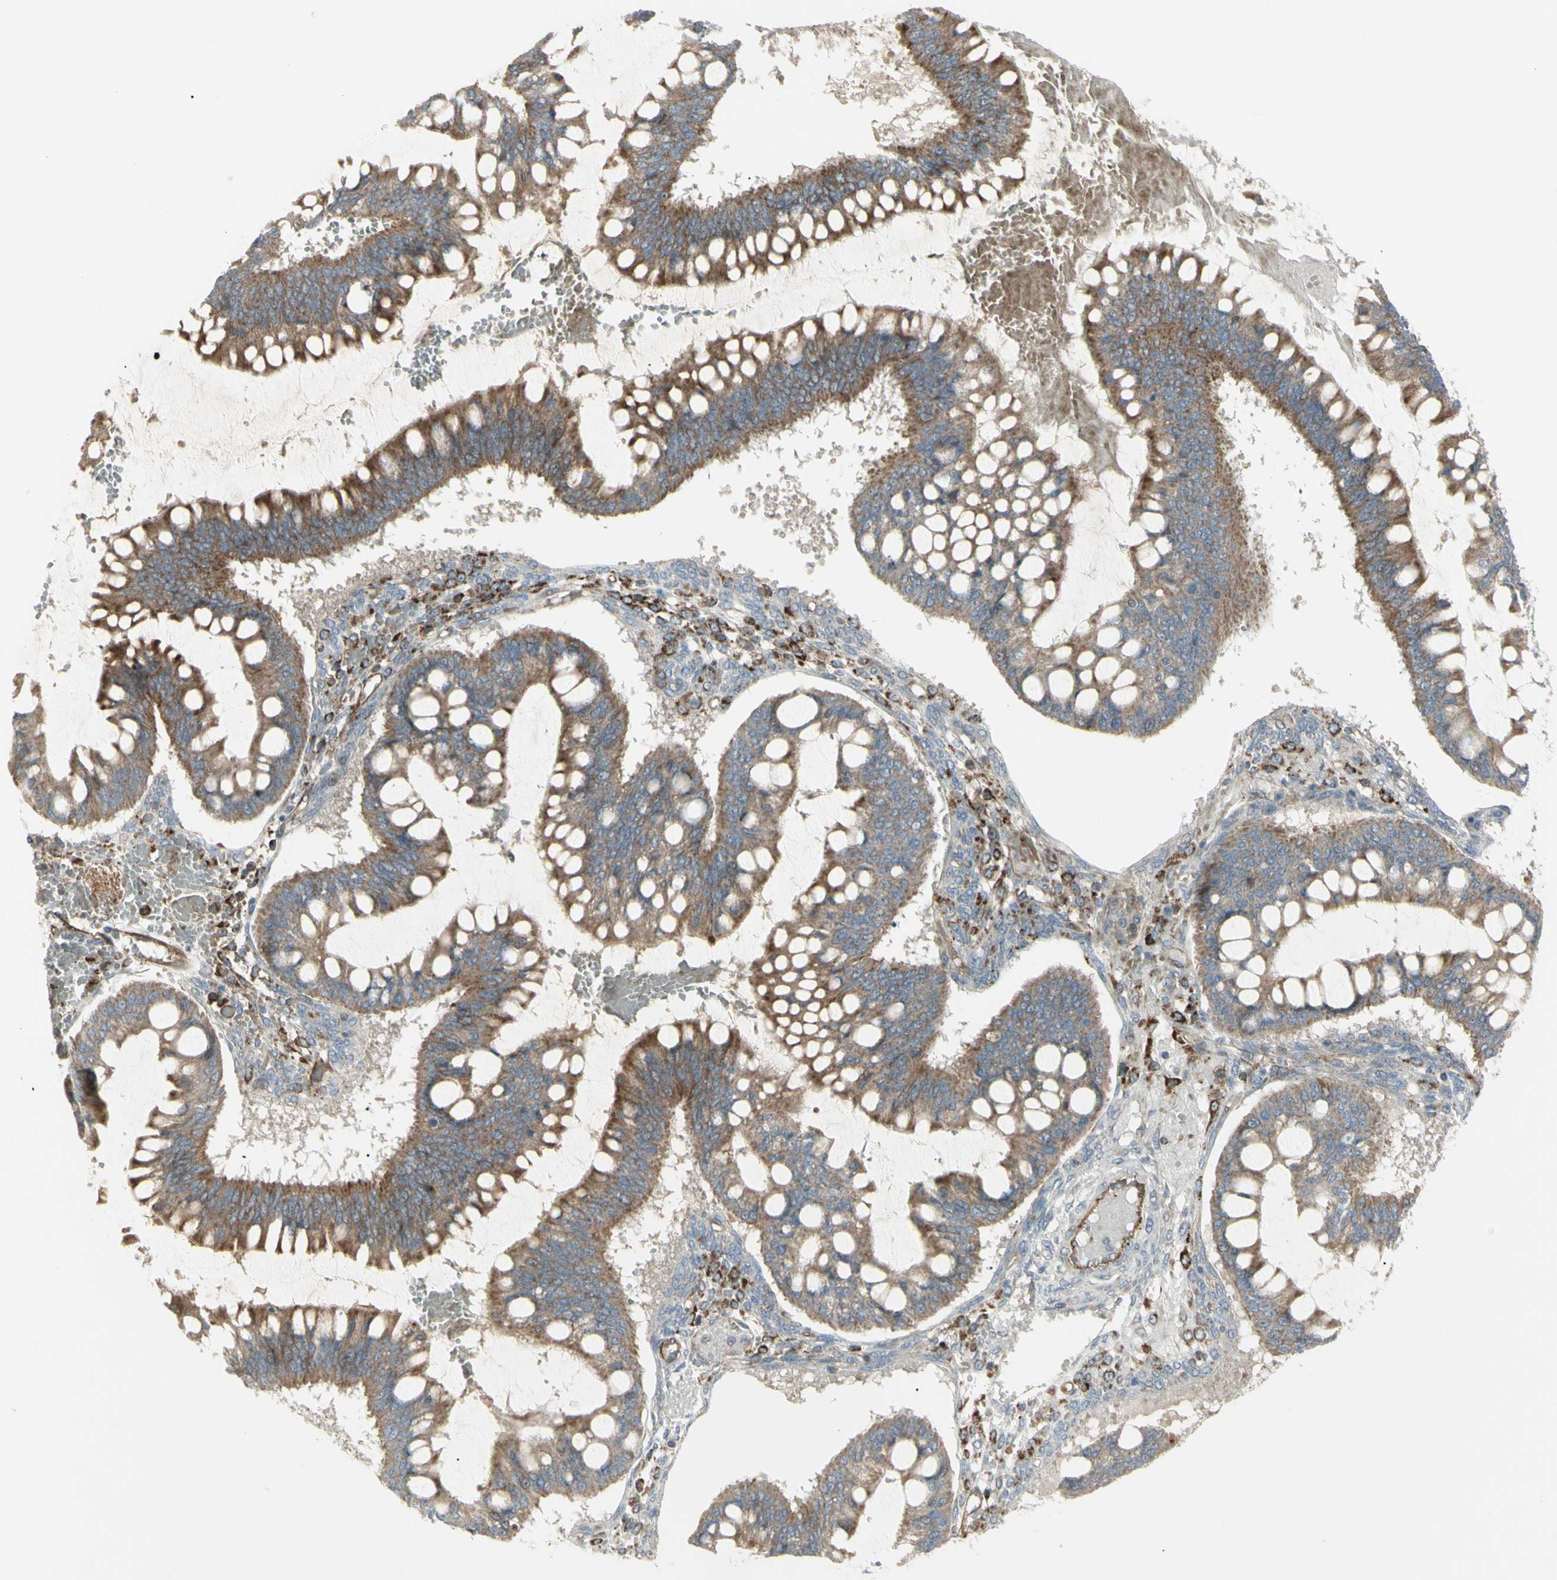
{"staining": {"intensity": "moderate", "quantity": ">75%", "location": "cytoplasmic/membranous"}, "tissue": "ovarian cancer", "cell_type": "Tumor cells", "image_type": "cancer", "snomed": [{"axis": "morphology", "description": "Cystadenocarcinoma, mucinous, NOS"}, {"axis": "topography", "description": "Ovary"}], "caption": "Ovarian cancer (mucinous cystadenocarcinoma) tissue demonstrates moderate cytoplasmic/membranous positivity in approximately >75% of tumor cells, visualized by immunohistochemistry.", "gene": "CYB5R1", "patient": {"sex": "female", "age": 73}}